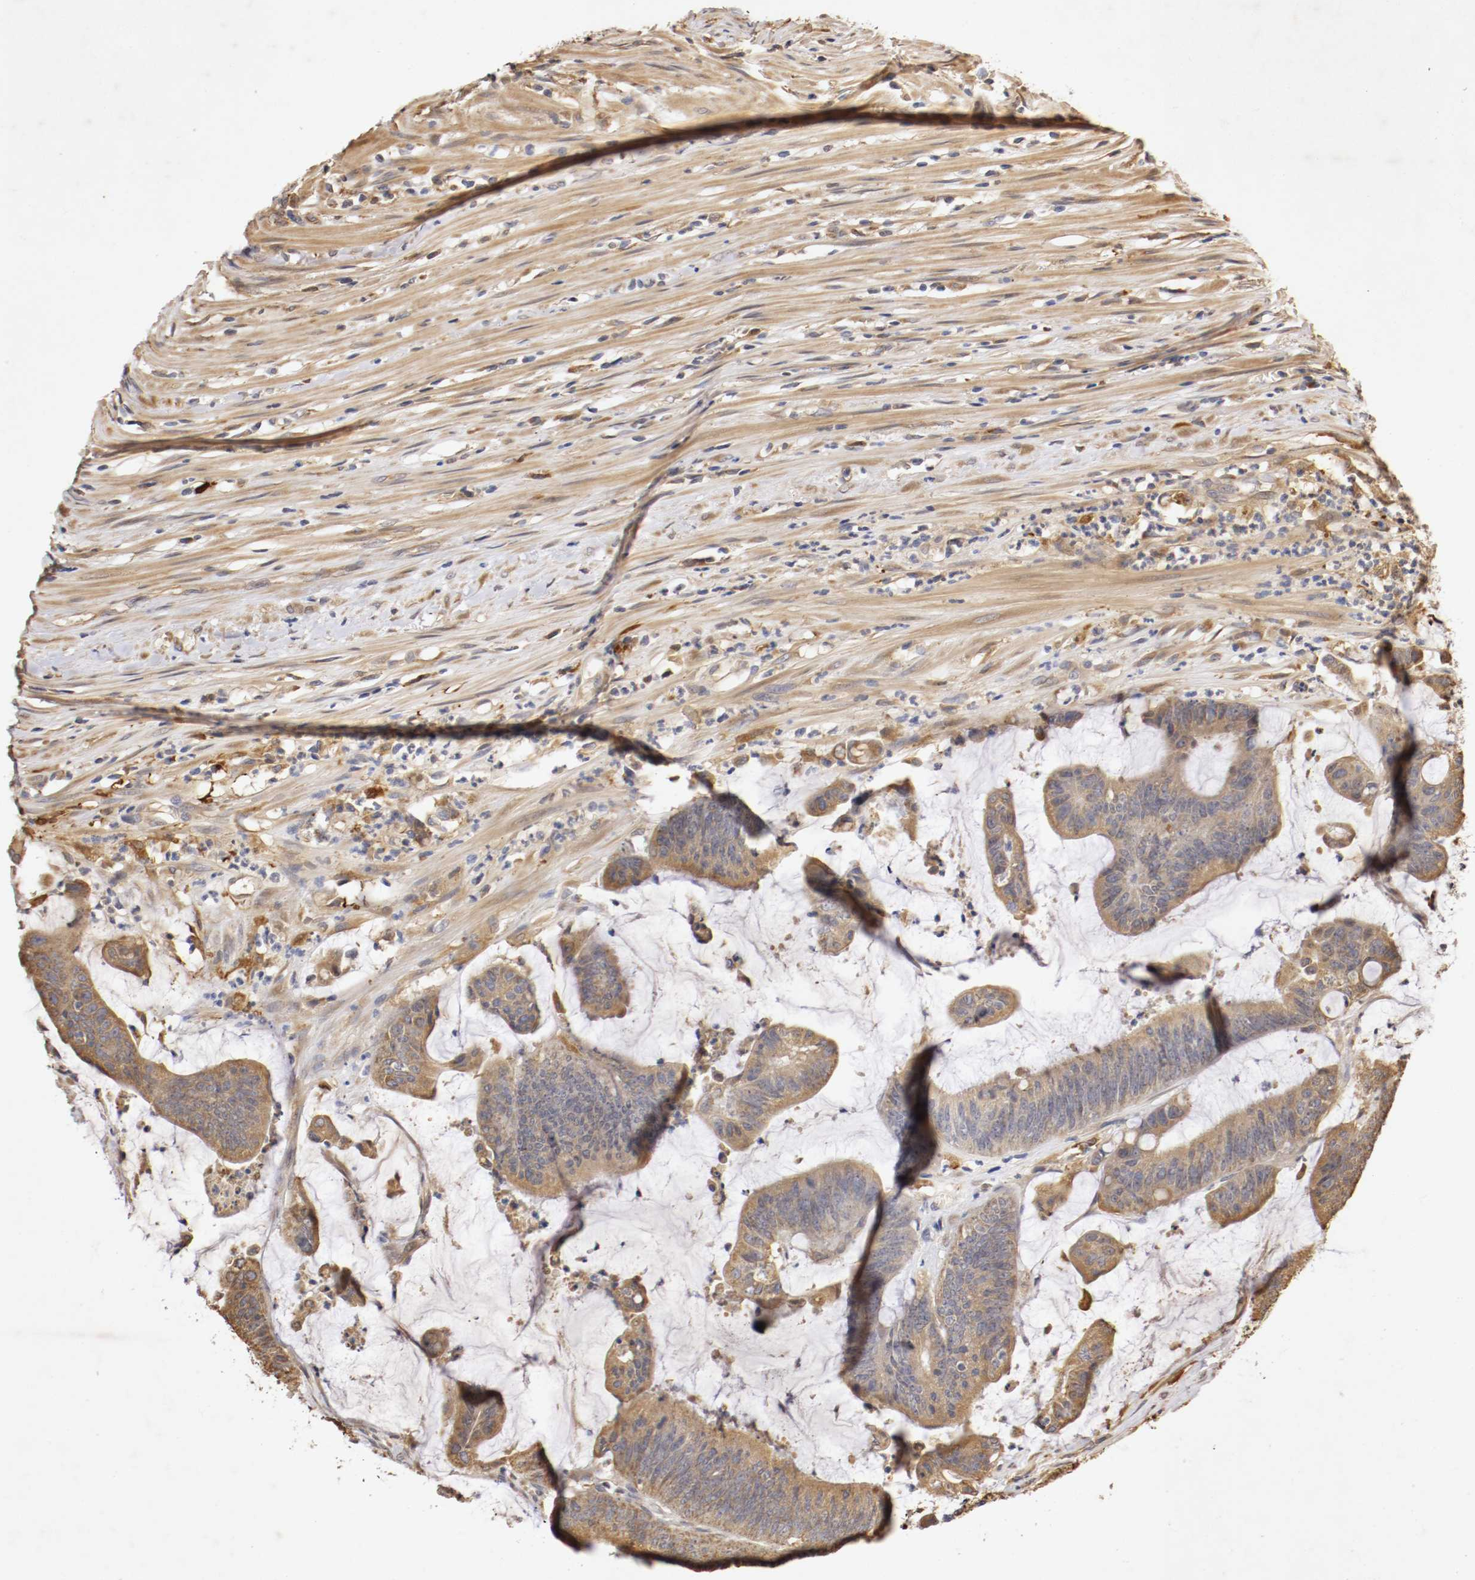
{"staining": {"intensity": "moderate", "quantity": ">75%", "location": "cytoplasmic/membranous"}, "tissue": "colorectal cancer", "cell_type": "Tumor cells", "image_type": "cancer", "snomed": [{"axis": "morphology", "description": "Adenocarcinoma, NOS"}, {"axis": "topography", "description": "Rectum"}], "caption": "Colorectal cancer stained for a protein shows moderate cytoplasmic/membranous positivity in tumor cells.", "gene": "VEZT", "patient": {"sex": "female", "age": 66}}